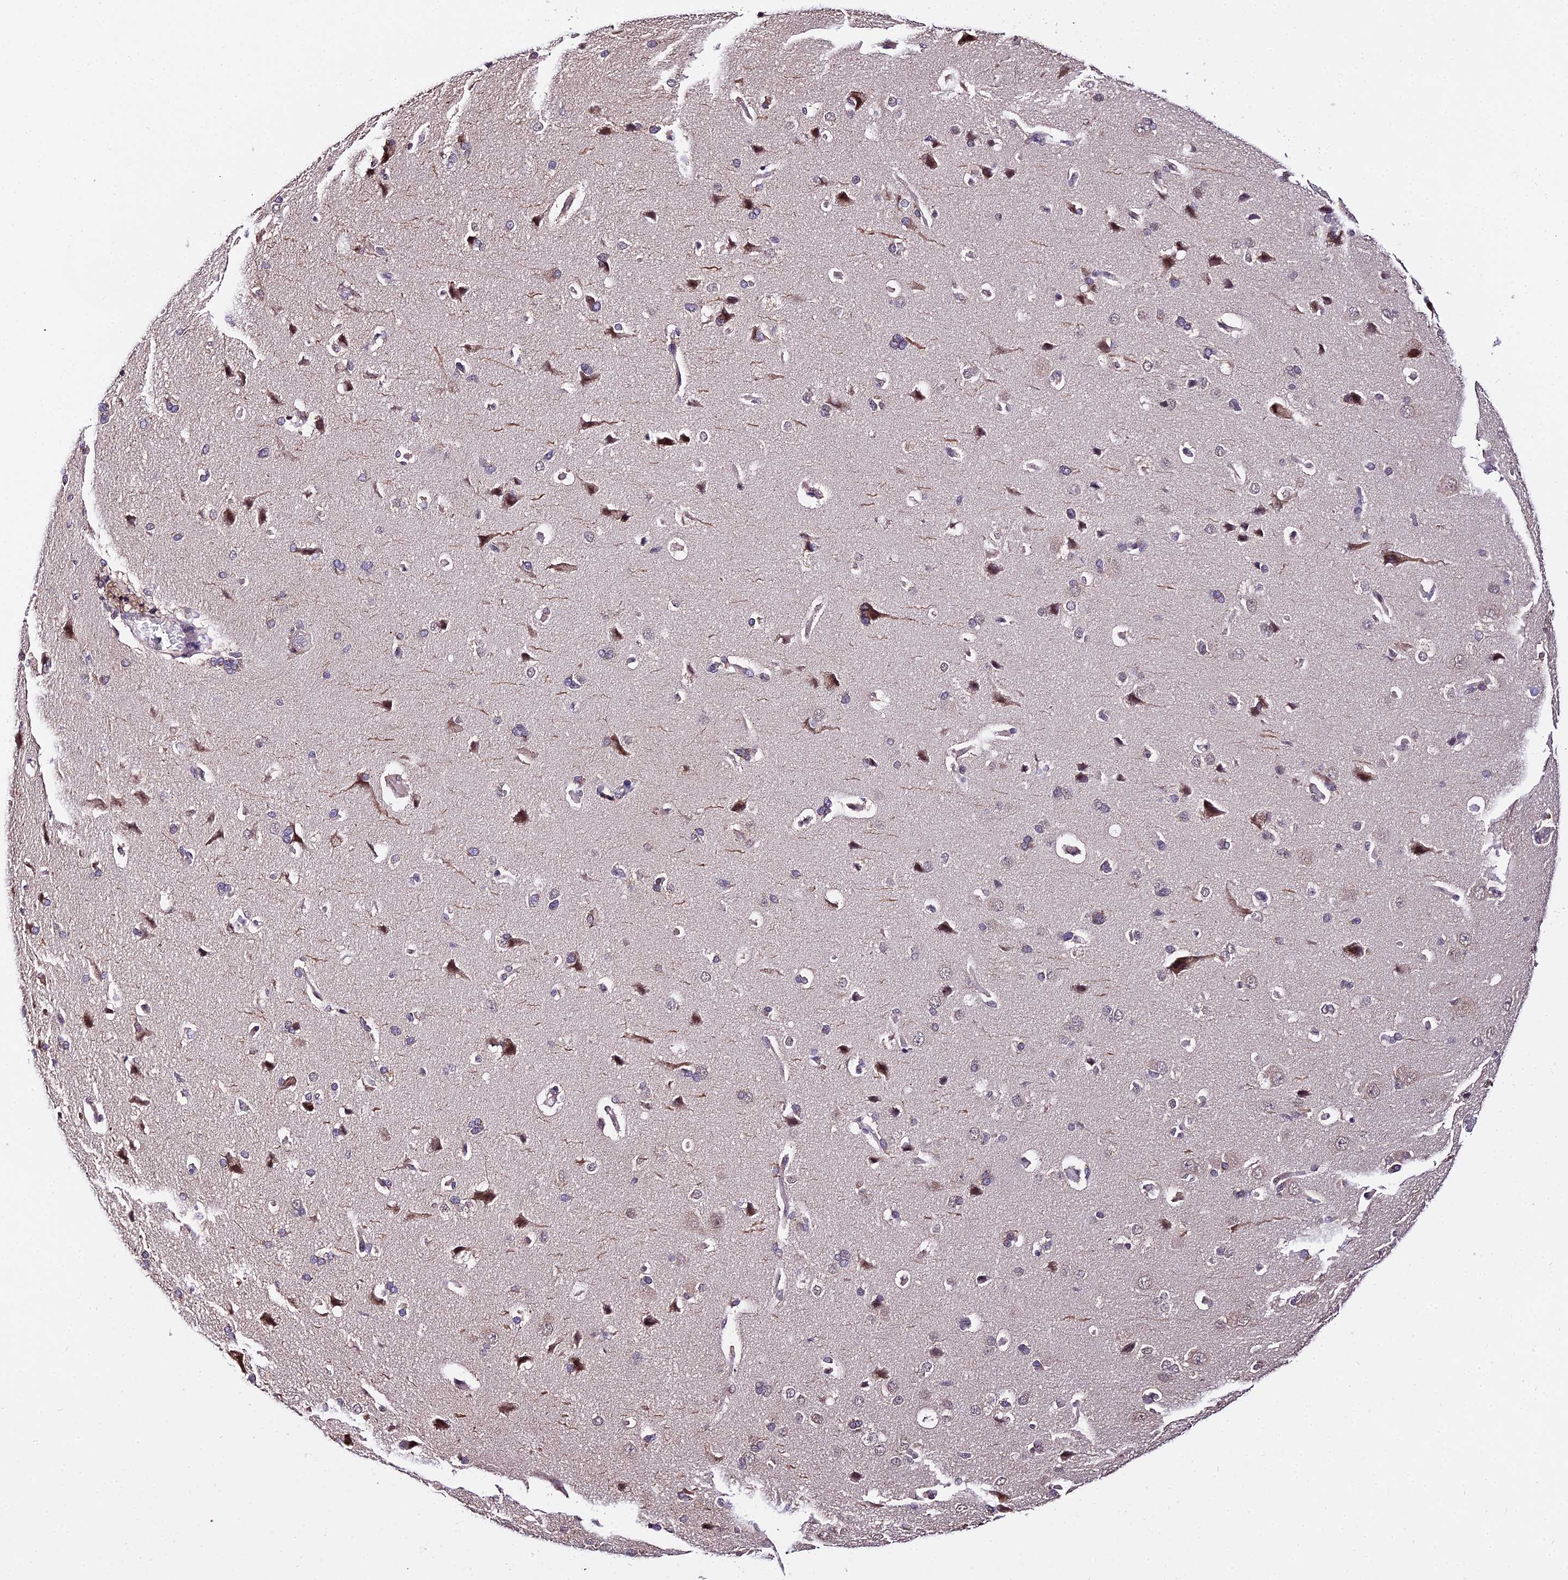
{"staining": {"intensity": "negative", "quantity": "none", "location": "none"}, "tissue": "cerebral cortex", "cell_type": "Endothelial cells", "image_type": "normal", "snomed": [{"axis": "morphology", "description": "Normal tissue, NOS"}, {"axis": "topography", "description": "Cerebral cortex"}], "caption": "Endothelial cells are negative for brown protein staining in normal cerebral cortex. The staining was performed using DAB (3,3'-diaminobenzidine) to visualize the protein expression in brown, while the nuclei were stained in blue with hematoxylin (Magnification: 20x).", "gene": "POLR2I", "patient": {"sex": "male", "age": 62}}